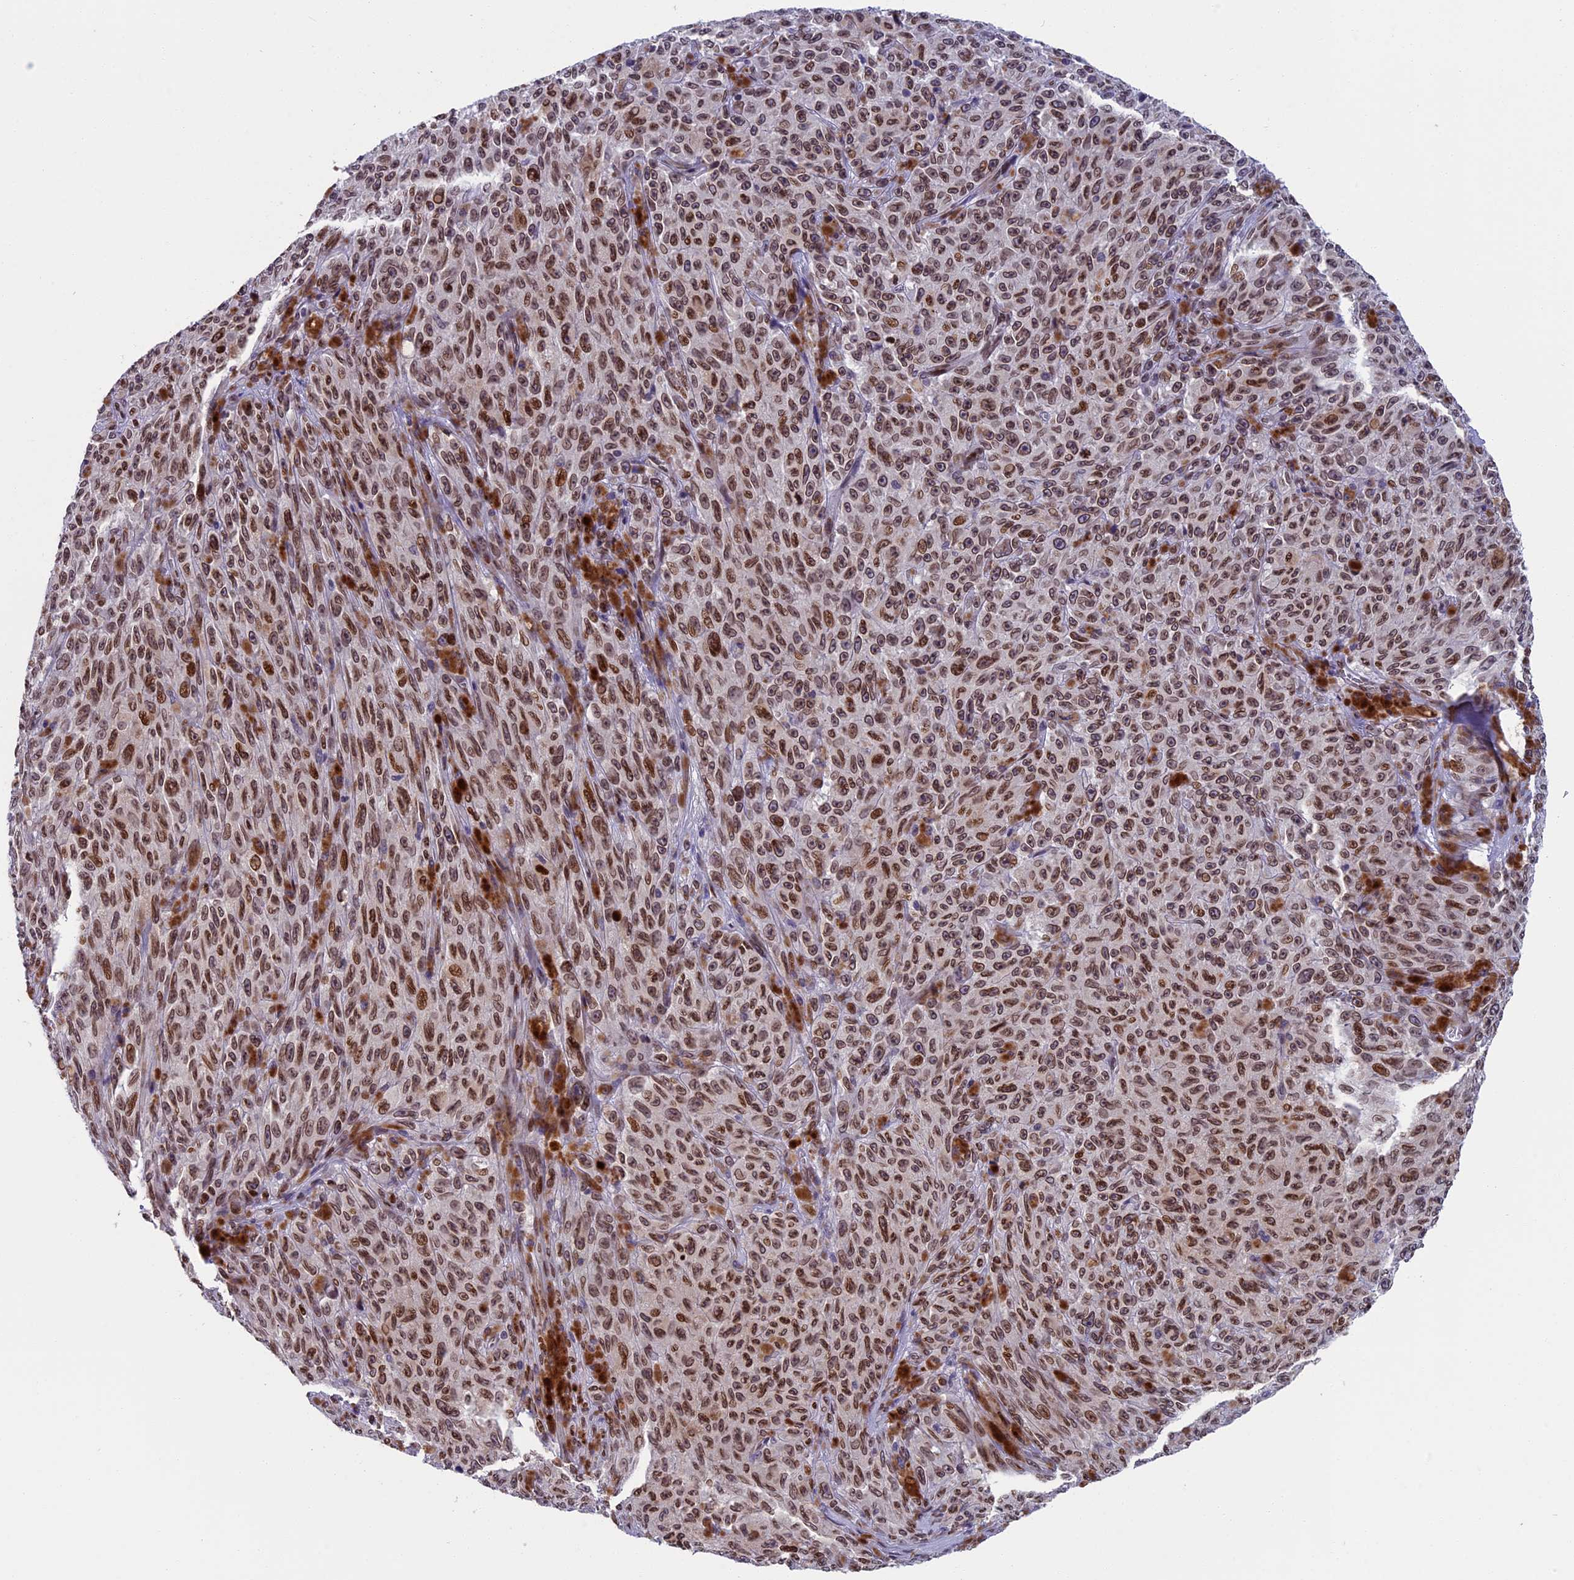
{"staining": {"intensity": "strong", "quantity": ">75%", "location": "cytoplasmic/membranous,nuclear"}, "tissue": "melanoma", "cell_type": "Tumor cells", "image_type": "cancer", "snomed": [{"axis": "morphology", "description": "Malignant melanoma, NOS"}, {"axis": "topography", "description": "Skin"}], "caption": "Brown immunohistochemical staining in human melanoma shows strong cytoplasmic/membranous and nuclear staining in about >75% of tumor cells.", "gene": "GPSM1", "patient": {"sex": "female", "age": 82}}